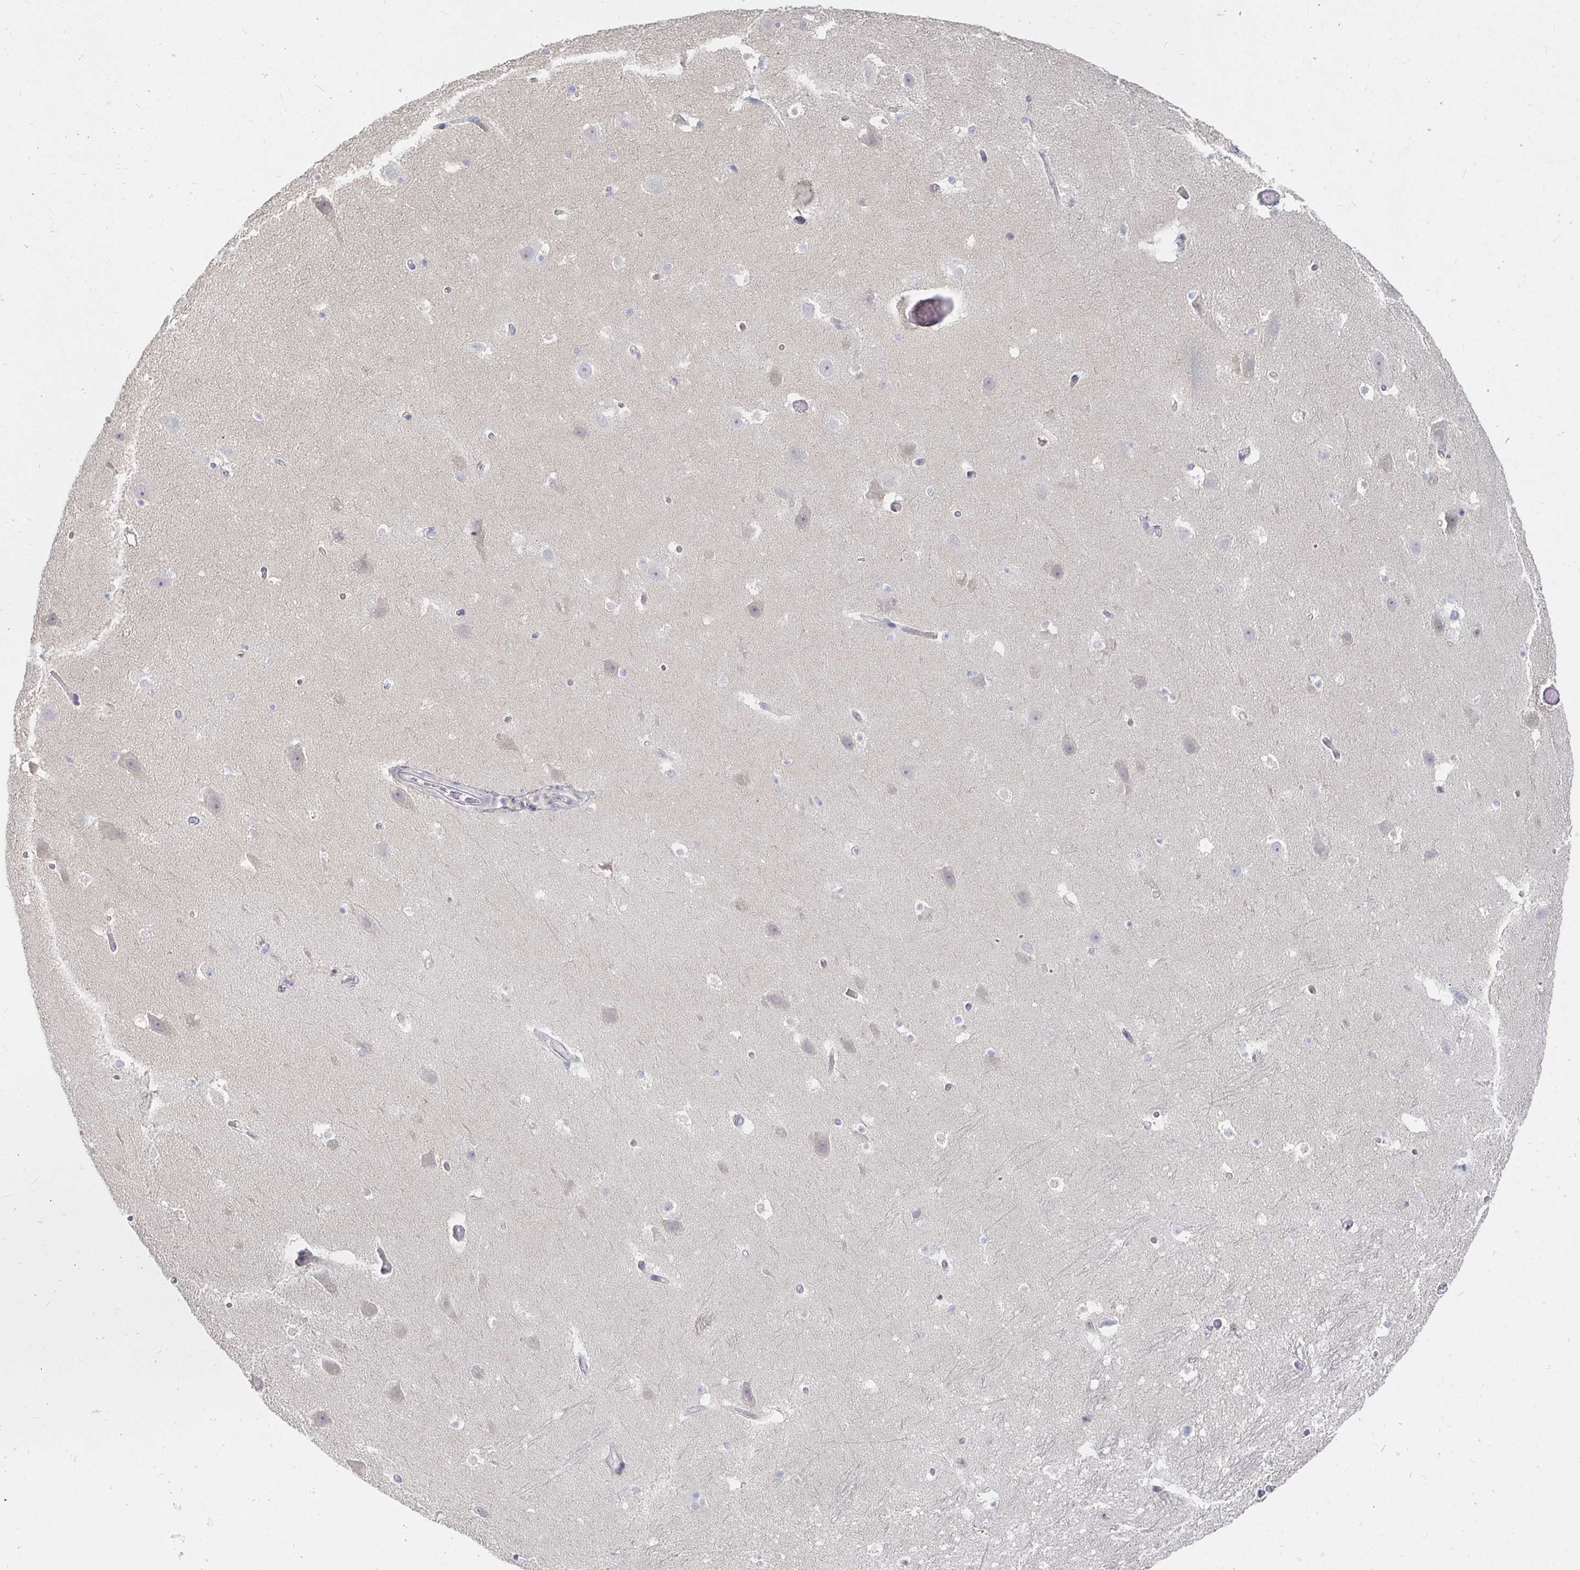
{"staining": {"intensity": "negative", "quantity": "none", "location": "none"}, "tissue": "hippocampus", "cell_type": "Glial cells", "image_type": "normal", "snomed": [{"axis": "morphology", "description": "Normal tissue, NOS"}, {"axis": "topography", "description": "Hippocampus"}], "caption": "High power microscopy histopathology image of an immunohistochemistry micrograph of unremarkable hippocampus, revealing no significant expression in glial cells.", "gene": "MEIS1", "patient": {"sex": "male", "age": 26}}